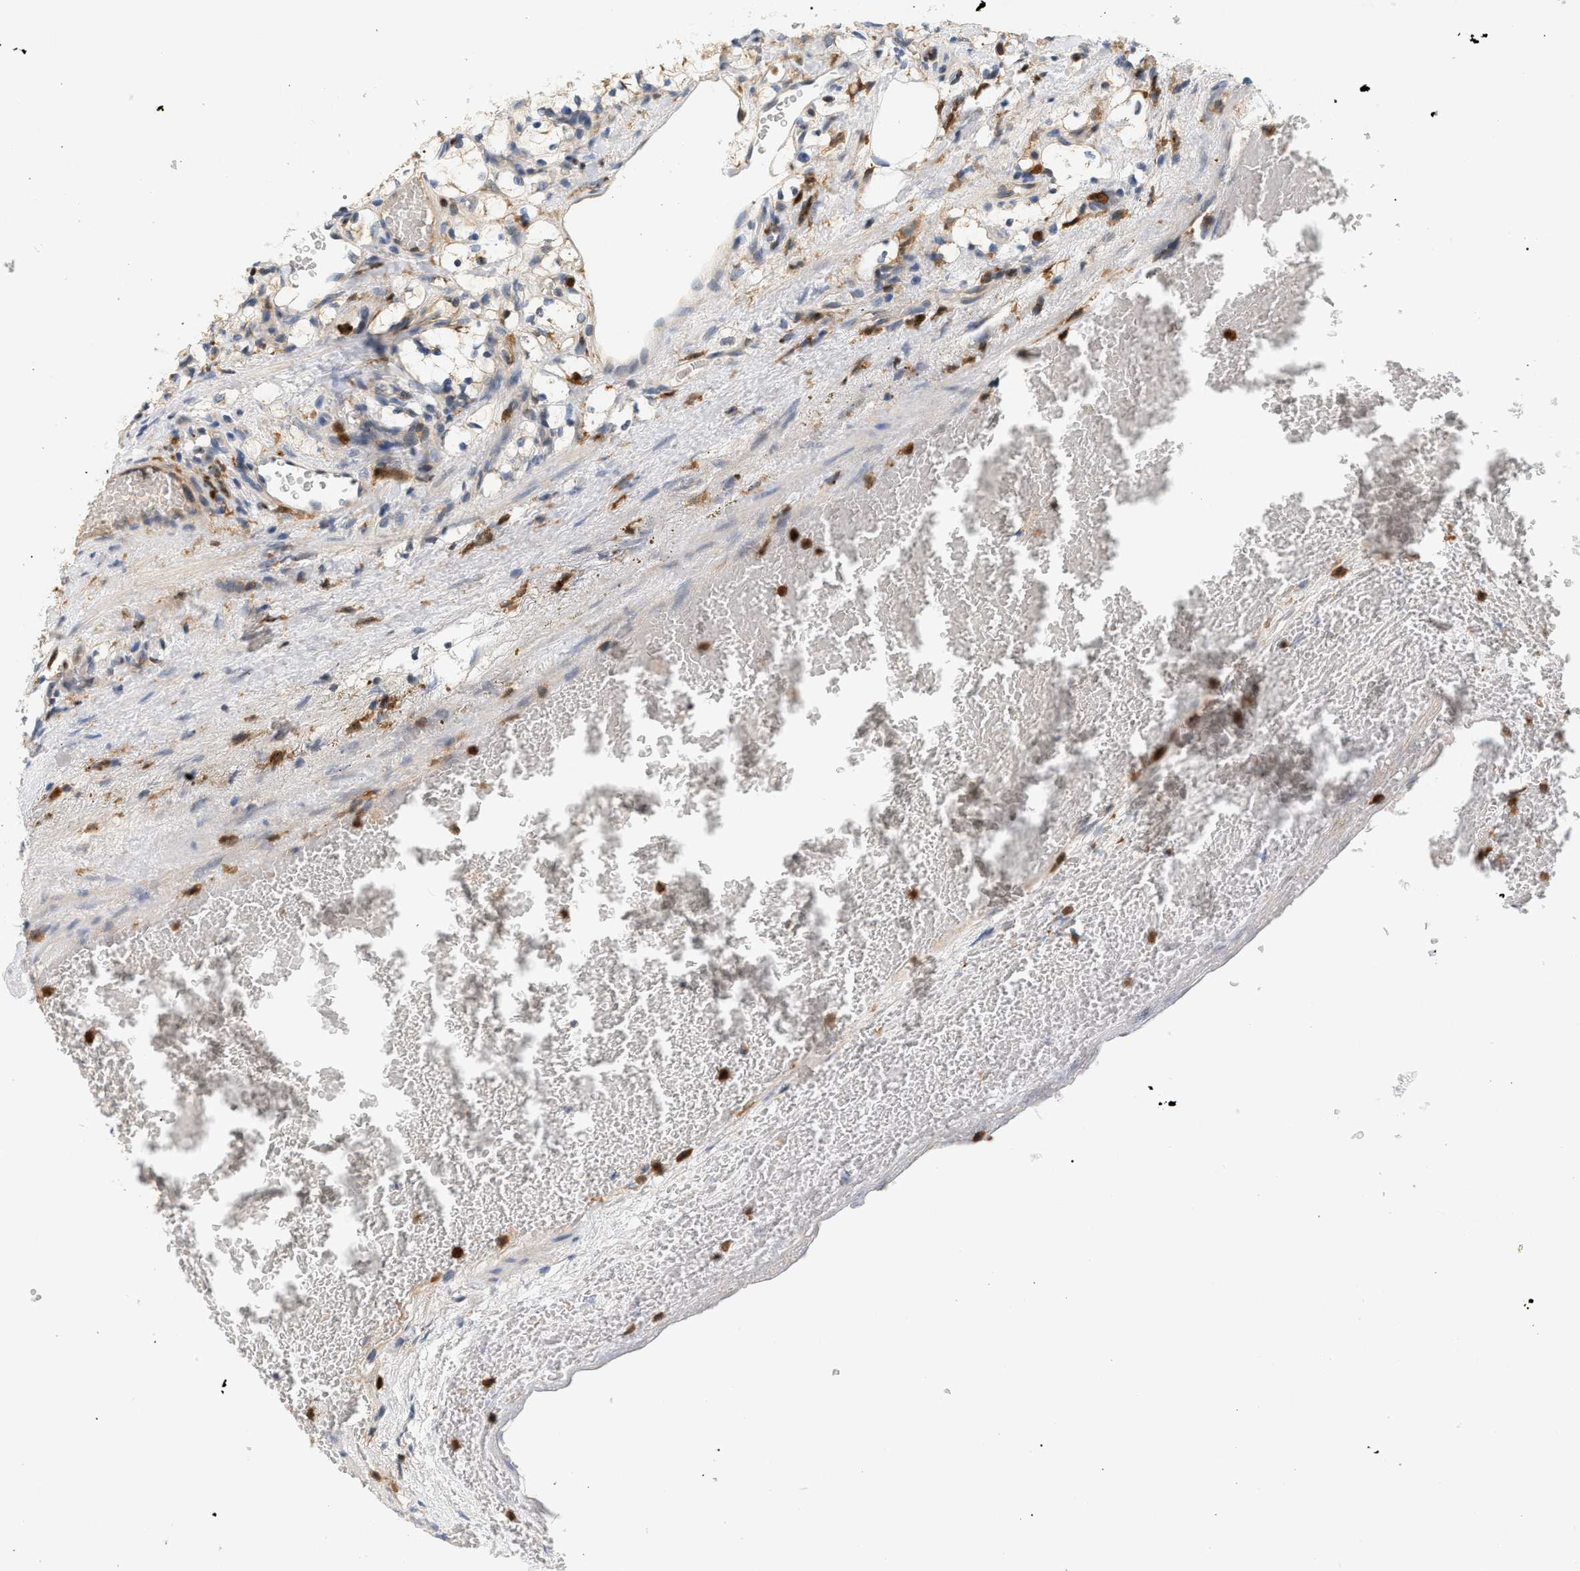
{"staining": {"intensity": "weak", "quantity": "25%-75%", "location": "cytoplasmic/membranous"}, "tissue": "renal cancer", "cell_type": "Tumor cells", "image_type": "cancer", "snomed": [{"axis": "morphology", "description": "Adenocarcinoma, NOS"}, {"axis": "topography", "description": "Kidney"}], "caption": "Approximately 25%-75% of tumor cells in adenocarcinoma (renal) demonstrate weak cytoplasmic/membranous protein staining as visualized by brown immunohistochemical staining.", "gene": "PYCARD", "patient": {"sex": "female", "age": 69}}